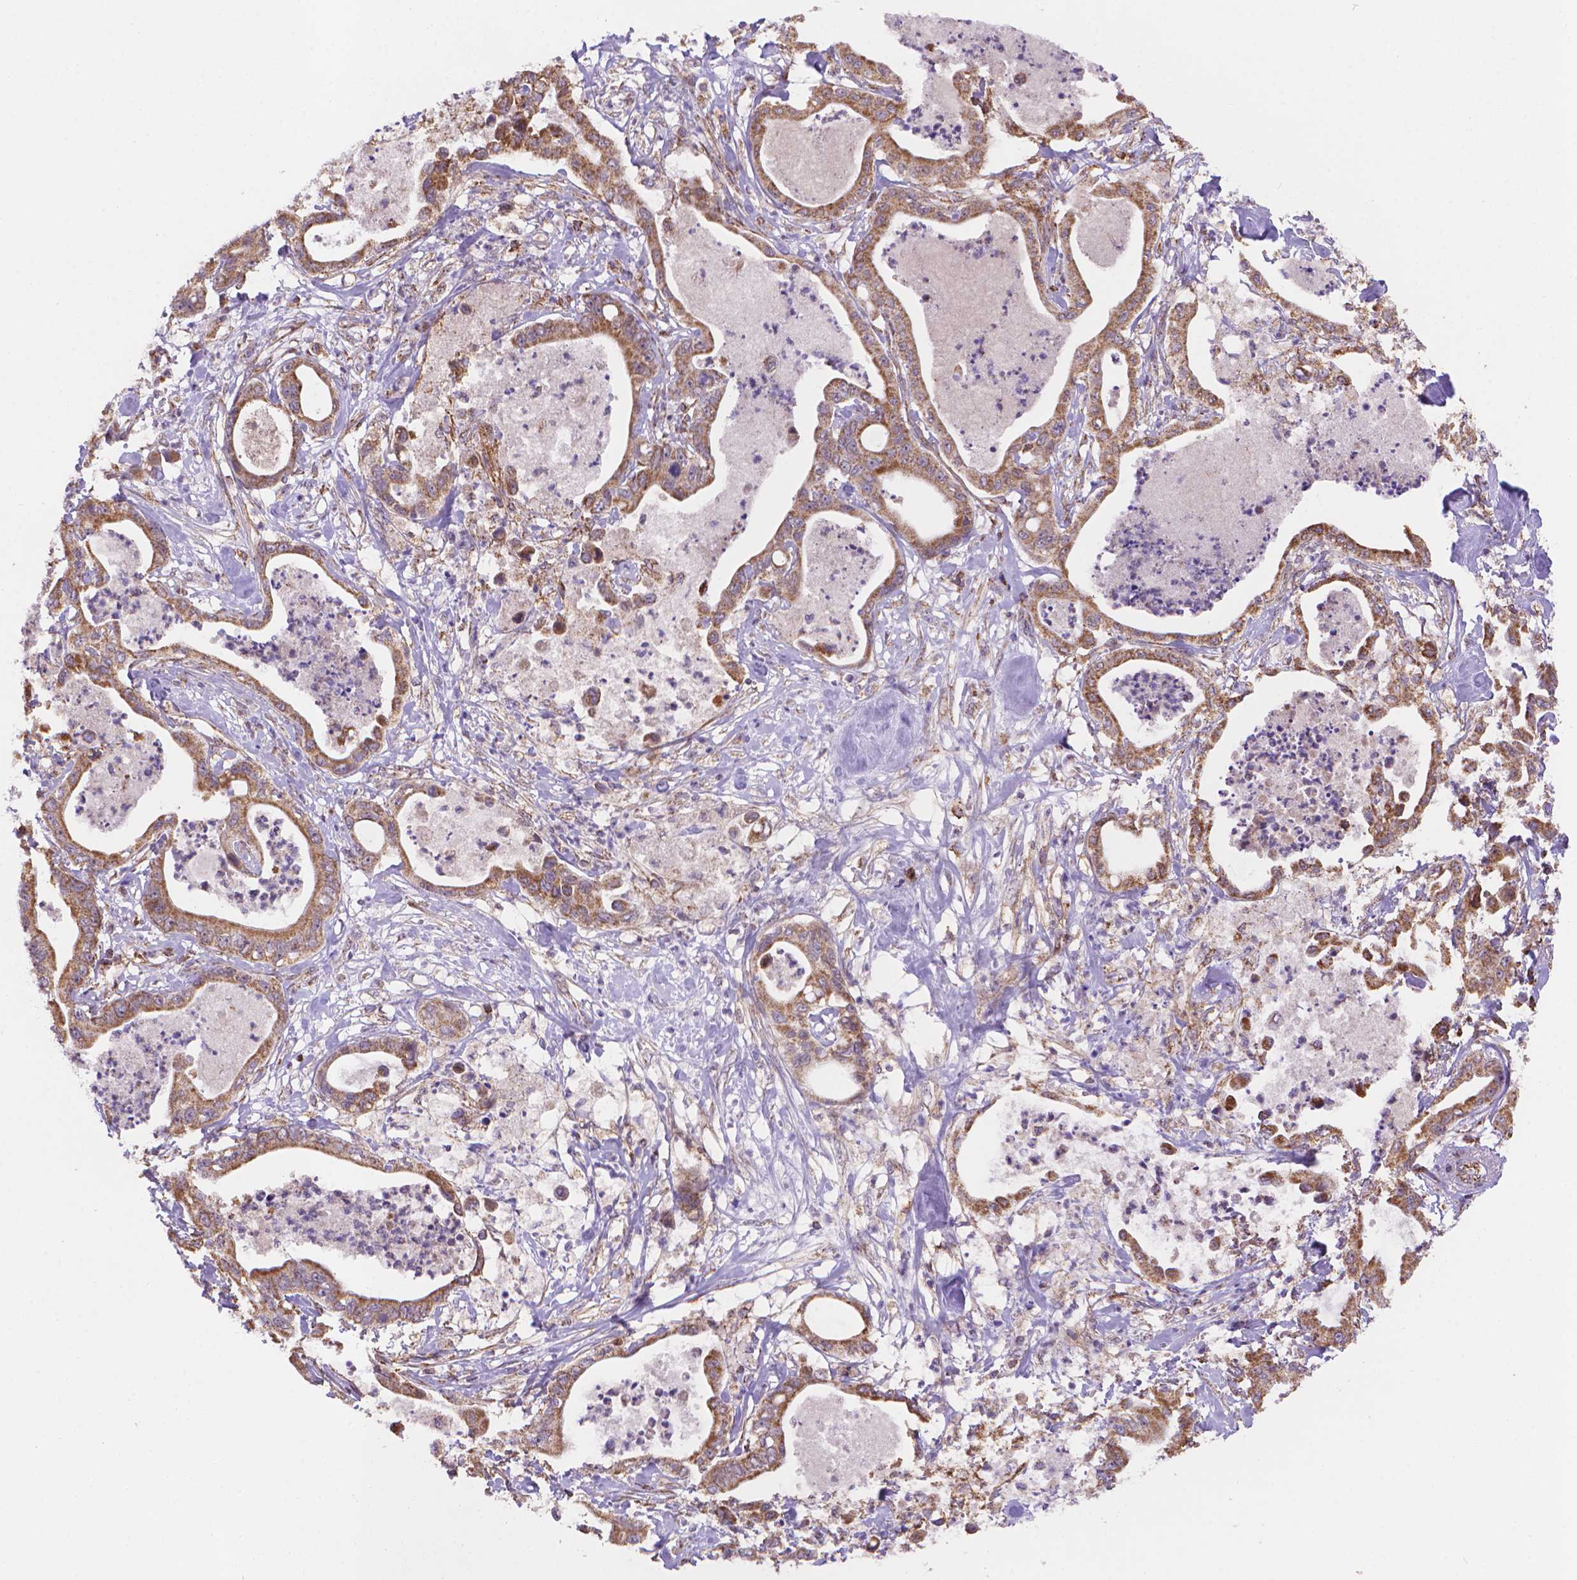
{"staining": {"intensity": "moderate", "quantity": ">75%", "location": "cytoplasmic/membranous"}, "tissue": "pancreatic cancer", "cell_type": "Tumor cells", "image_type": "cancer", "snomed": [{"axis": "morphology", "description": "Adenocarcinoma, NOS"}, {"axis": "topography", "description": "Pancreas"}], "caption": "Immunohistochemical staining of adenocarcinoma (pancreatic) reveals medium levels of moderate cytoplasmic/membranous positivity in about >75% of tumor cells.", "gene": "CYYR1", "patient": {"sex": "male", "age": 71}}